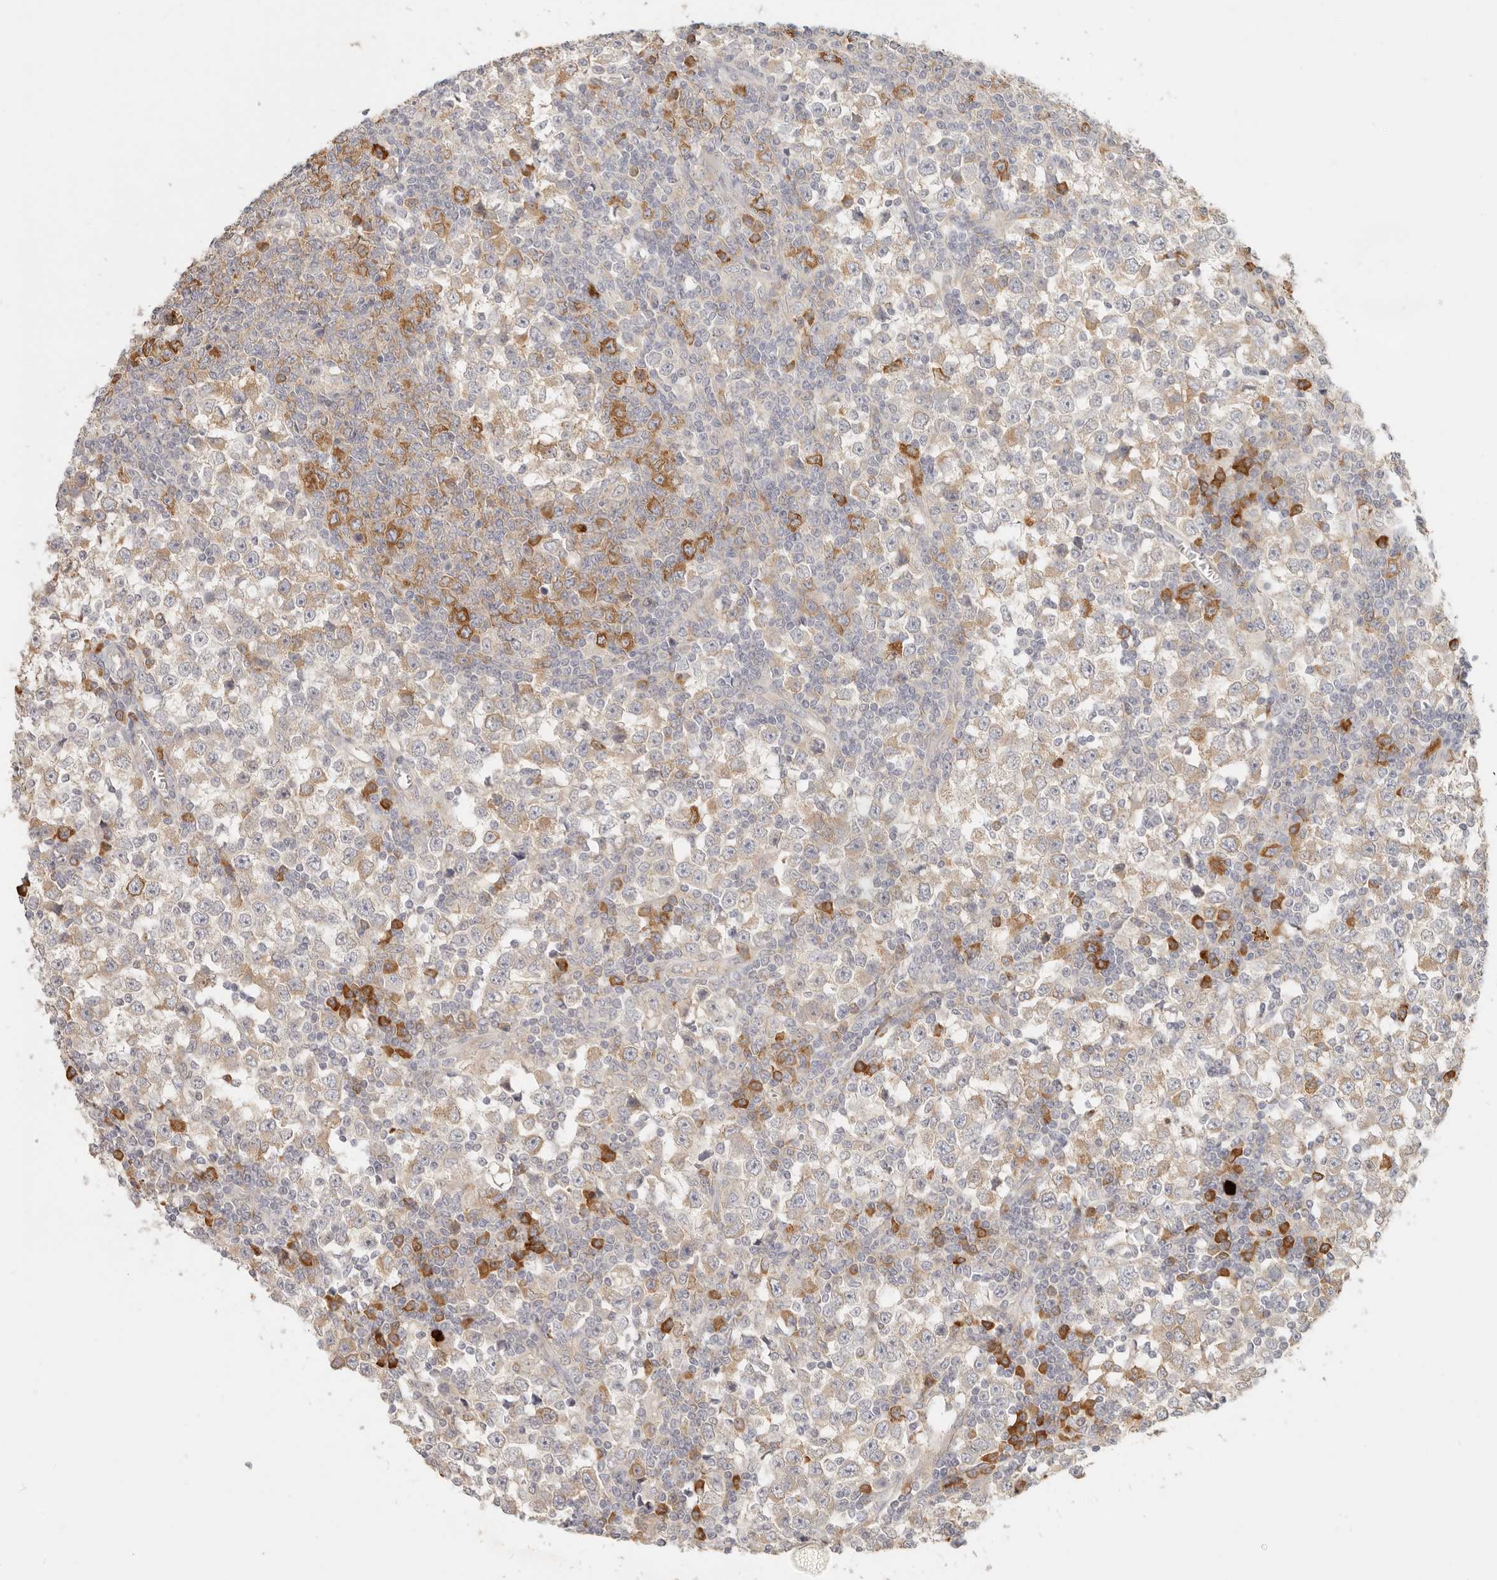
{"staining": {"intensity": "moderate", "quantity": "25%-75%", "location": "cytoplasmic/membranous"}, "tissue": "testis cancer", "cell_type": "Tumor cells", "image_type": "cancer", "snomed": [{"axis": "morphology", "description": "Seminoma, NOS"}, {"axis": "topography", "description": "Testis"}], "caption": "Immunohistochemical staining of human testis cancer demonstrates medium levels of moderate cytoplasmic/membranous protein expression in about 25%-75% of tumor cells.", "gene": "PABPC4", "patient": {"sex": "male", "age": 65}}